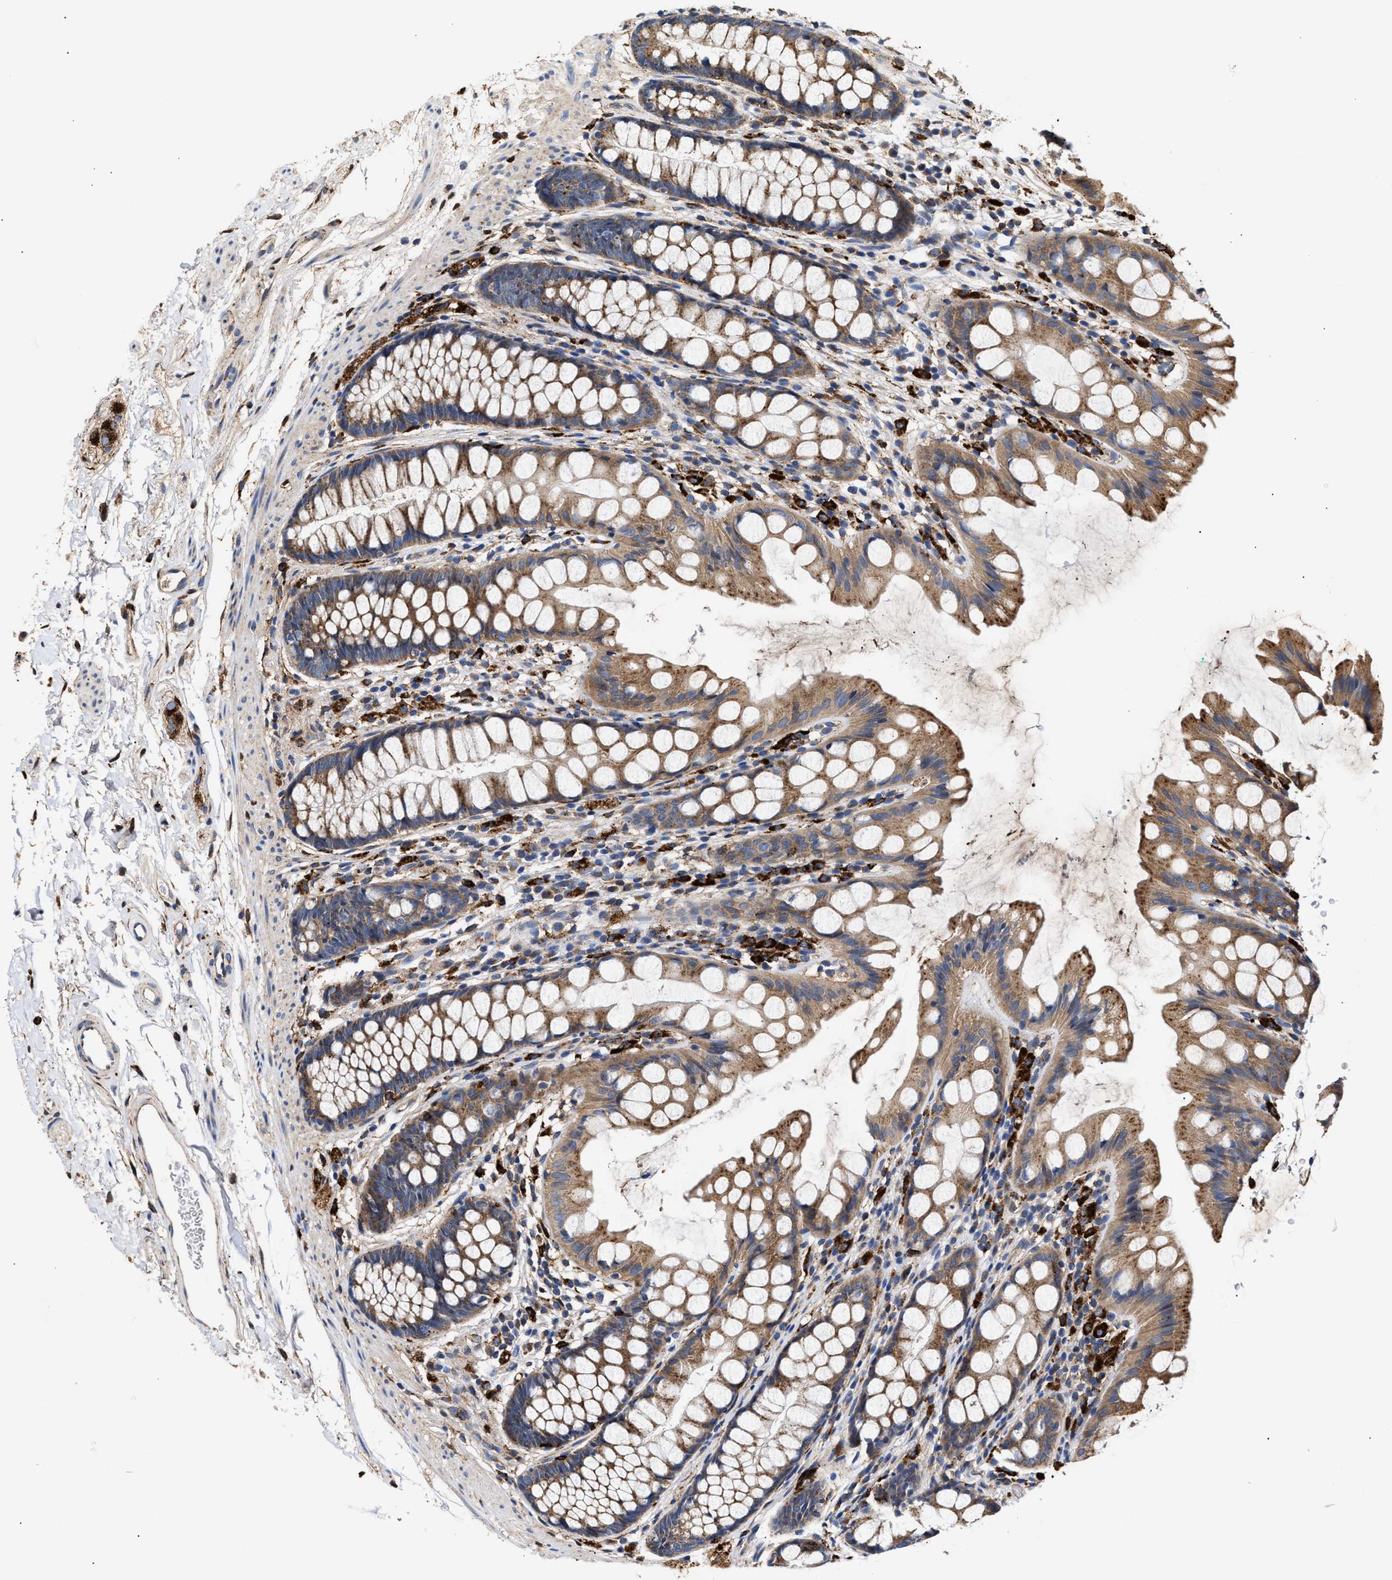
{"staining": {"intensity": "moderate", "quantity": ">75%", "location": "cytoplasmic/membranous"}, "tissue": "rectum", "cell_type": "Glandular cells", "image_type": "normal", "snomed": [{"axis": "morphology", "description": "Normal tissue, NOS"}, {"axis": "topography", "description": "Rectum"}], "caption": "IHC staining of benign rectum, which displays medium levels of moderate cytoplasmic/membranous positivity in about >75% of glandular cells indicating moderate cytoplasmic/membranous protein positivity. The staining was performed using DAB (3,3'-diaminobenzidine) (brown) for protein detection and nuclei were counterstained in hematoxylin (blue).", "gene": "CCDC146", "patient": {"sex": "female", "age": 65}}